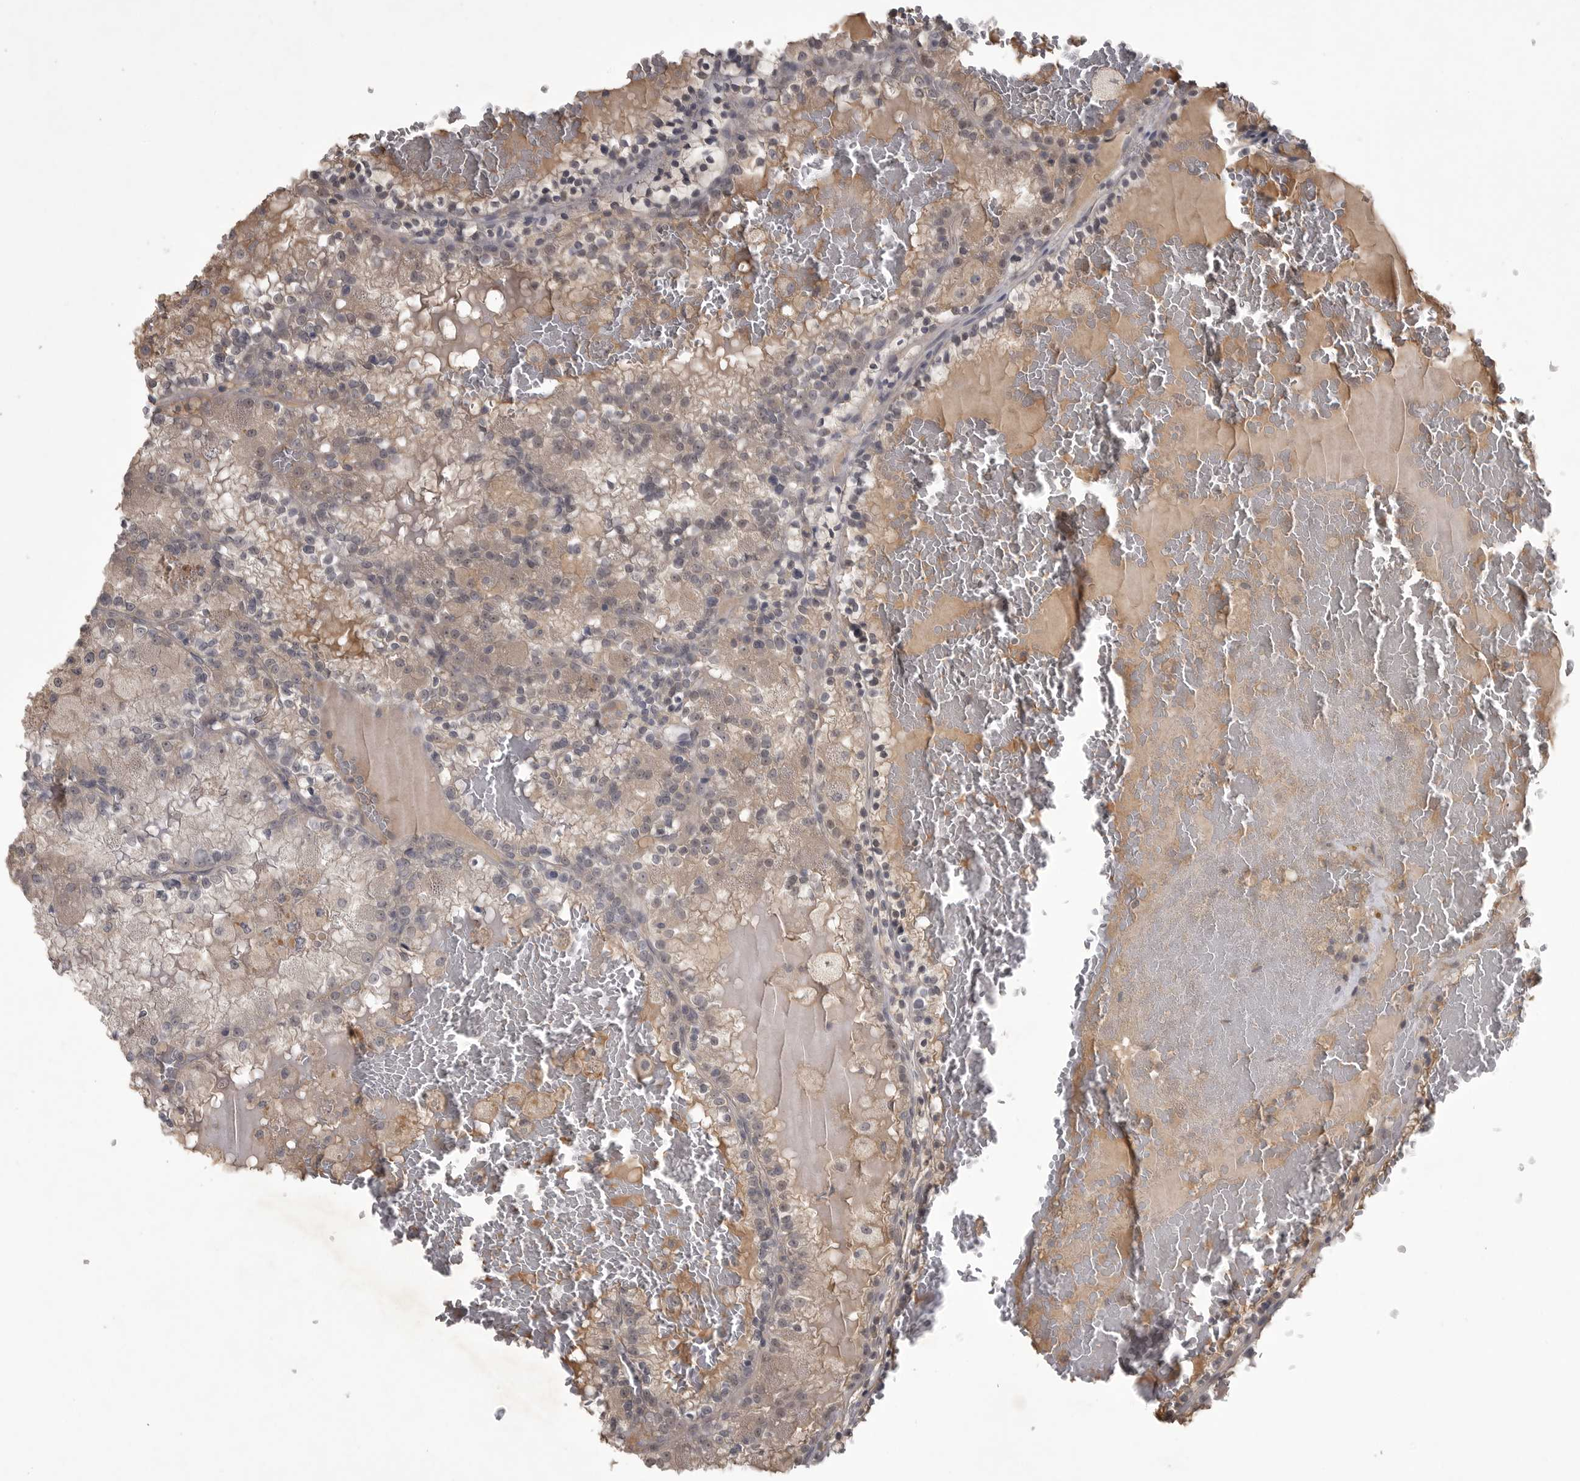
{"staining": {"intensity": "weak", "quantity": "<25%", "location": "cytoplasmic/membranous"}, "tissue": "renal cancer", "cell_type": "Tumor cells", "image_type": "cancer", "snomed": [{"axis": "morphology", "description": "Adenocarcinoma, NOS"}, {"axis": "topography", "description": "Kidney"}], "caption": "Immunohistochemical staining of human renal cancer (adenocarcinoma) displays no significant staining in tumor cells. Brightfield microscopy of immunohistochemistry (IHC) stained with DAB (3,3'-diaminobenzidine) (brown) and hematoxylin (blue), captured at high magnification.", "gene": "ZNF114", "patient": {"sex": "female", "age": 56}}